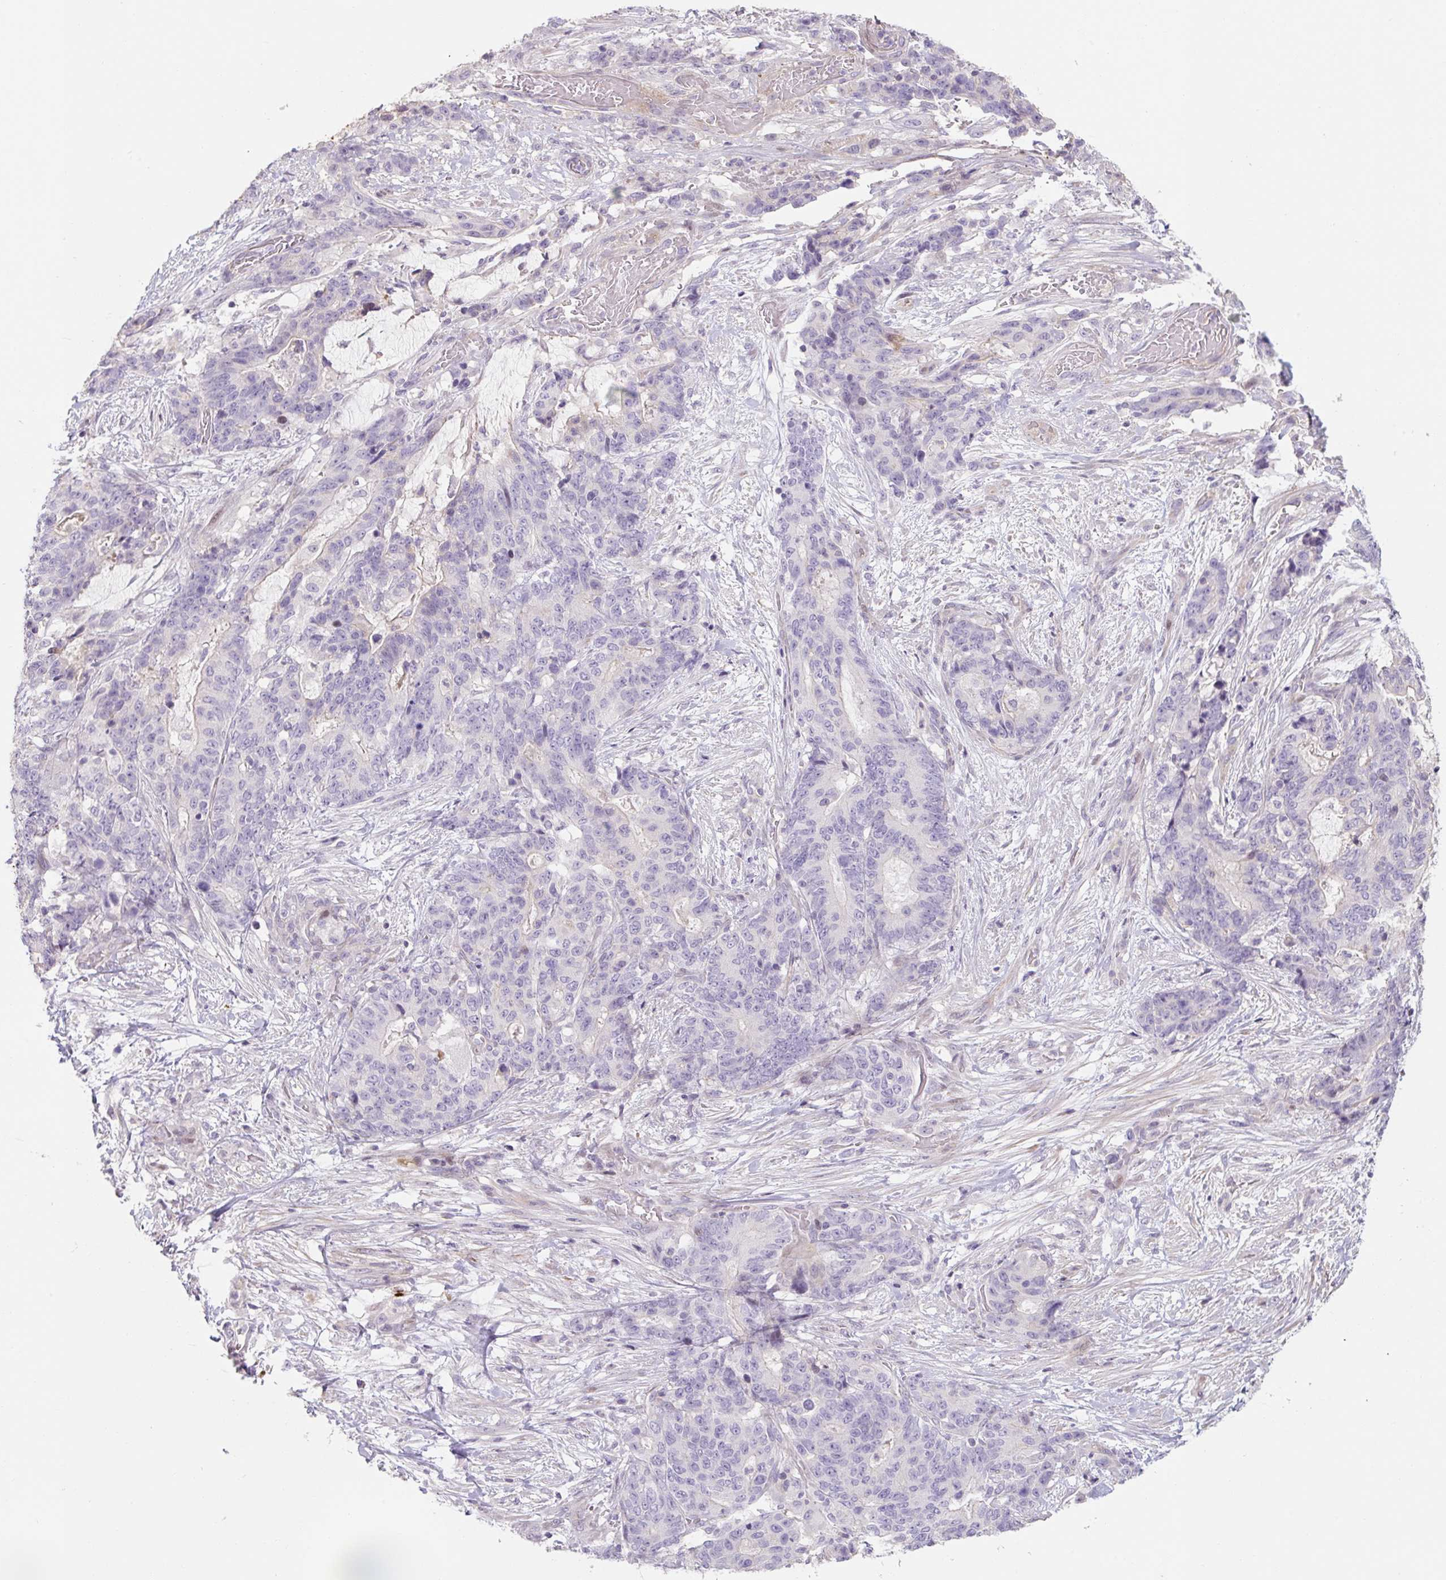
{"staining": {"intensity": "negative", "quantity": "none", "location": "none"}, "tissue": "stomach cancer", "cell_type": "Tumor cells", "image_type": "cancer", "snomed": [{"axis": "morphology", "description": "Normal tissue, NOS"}, {"axis": "morphology", "description": "Adenocarcinoma, NOS"}, {"axis": "topography", "description": "Stomach"}], "caption": "Stomach cancer (adenocarcinoma) was stained to show a protein in brown. There is no significant expression in tumor cells.", "gene": "ZNF552", "patient": {"sex": "female", "age": 64}}